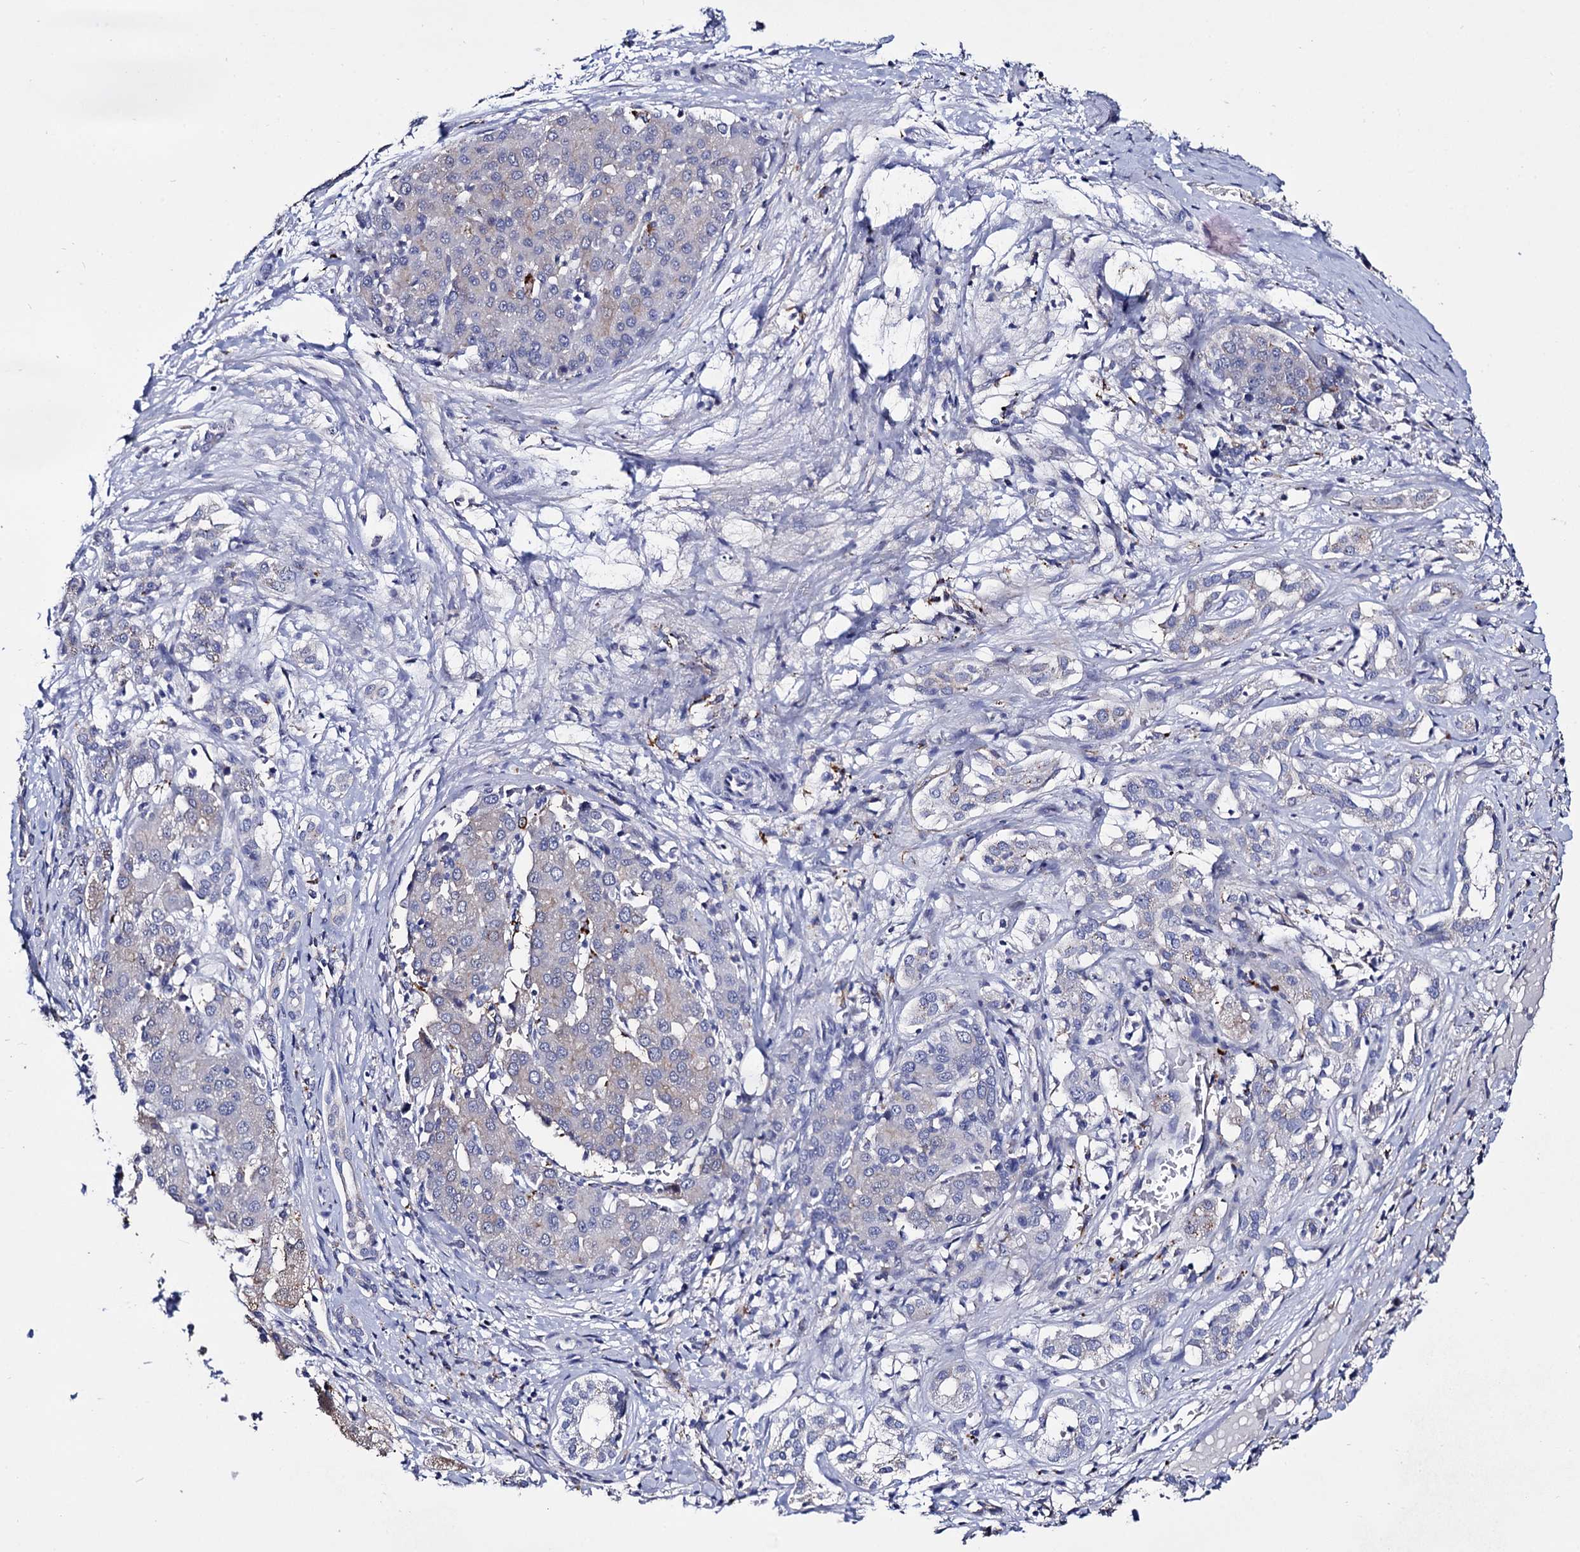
{"staining": {"intensity": "weak", "quantity": "<25%", "location": "cytoplasmic/membranous"}, "tissue": "liver cancer", "cell_type": "Tumor cells", "image_type": "cancer", "snomed": [{"axis": "morphology", "description": "Carcinoma, Hepatocellular, NOS"}, {"axis": "topography", "description": "Liver"}], "caption": "DAB (3,3'-diaminobenzidine) immunohistochemical staining of liver cancer (hepatocellular carcinoma) demonstrates no significant positivity in tumor cells. (DAB immunohistochemistry (IHC), high magnification).", "gene": "MICAL2", "patient": {"sex": "male", "age": 65}}